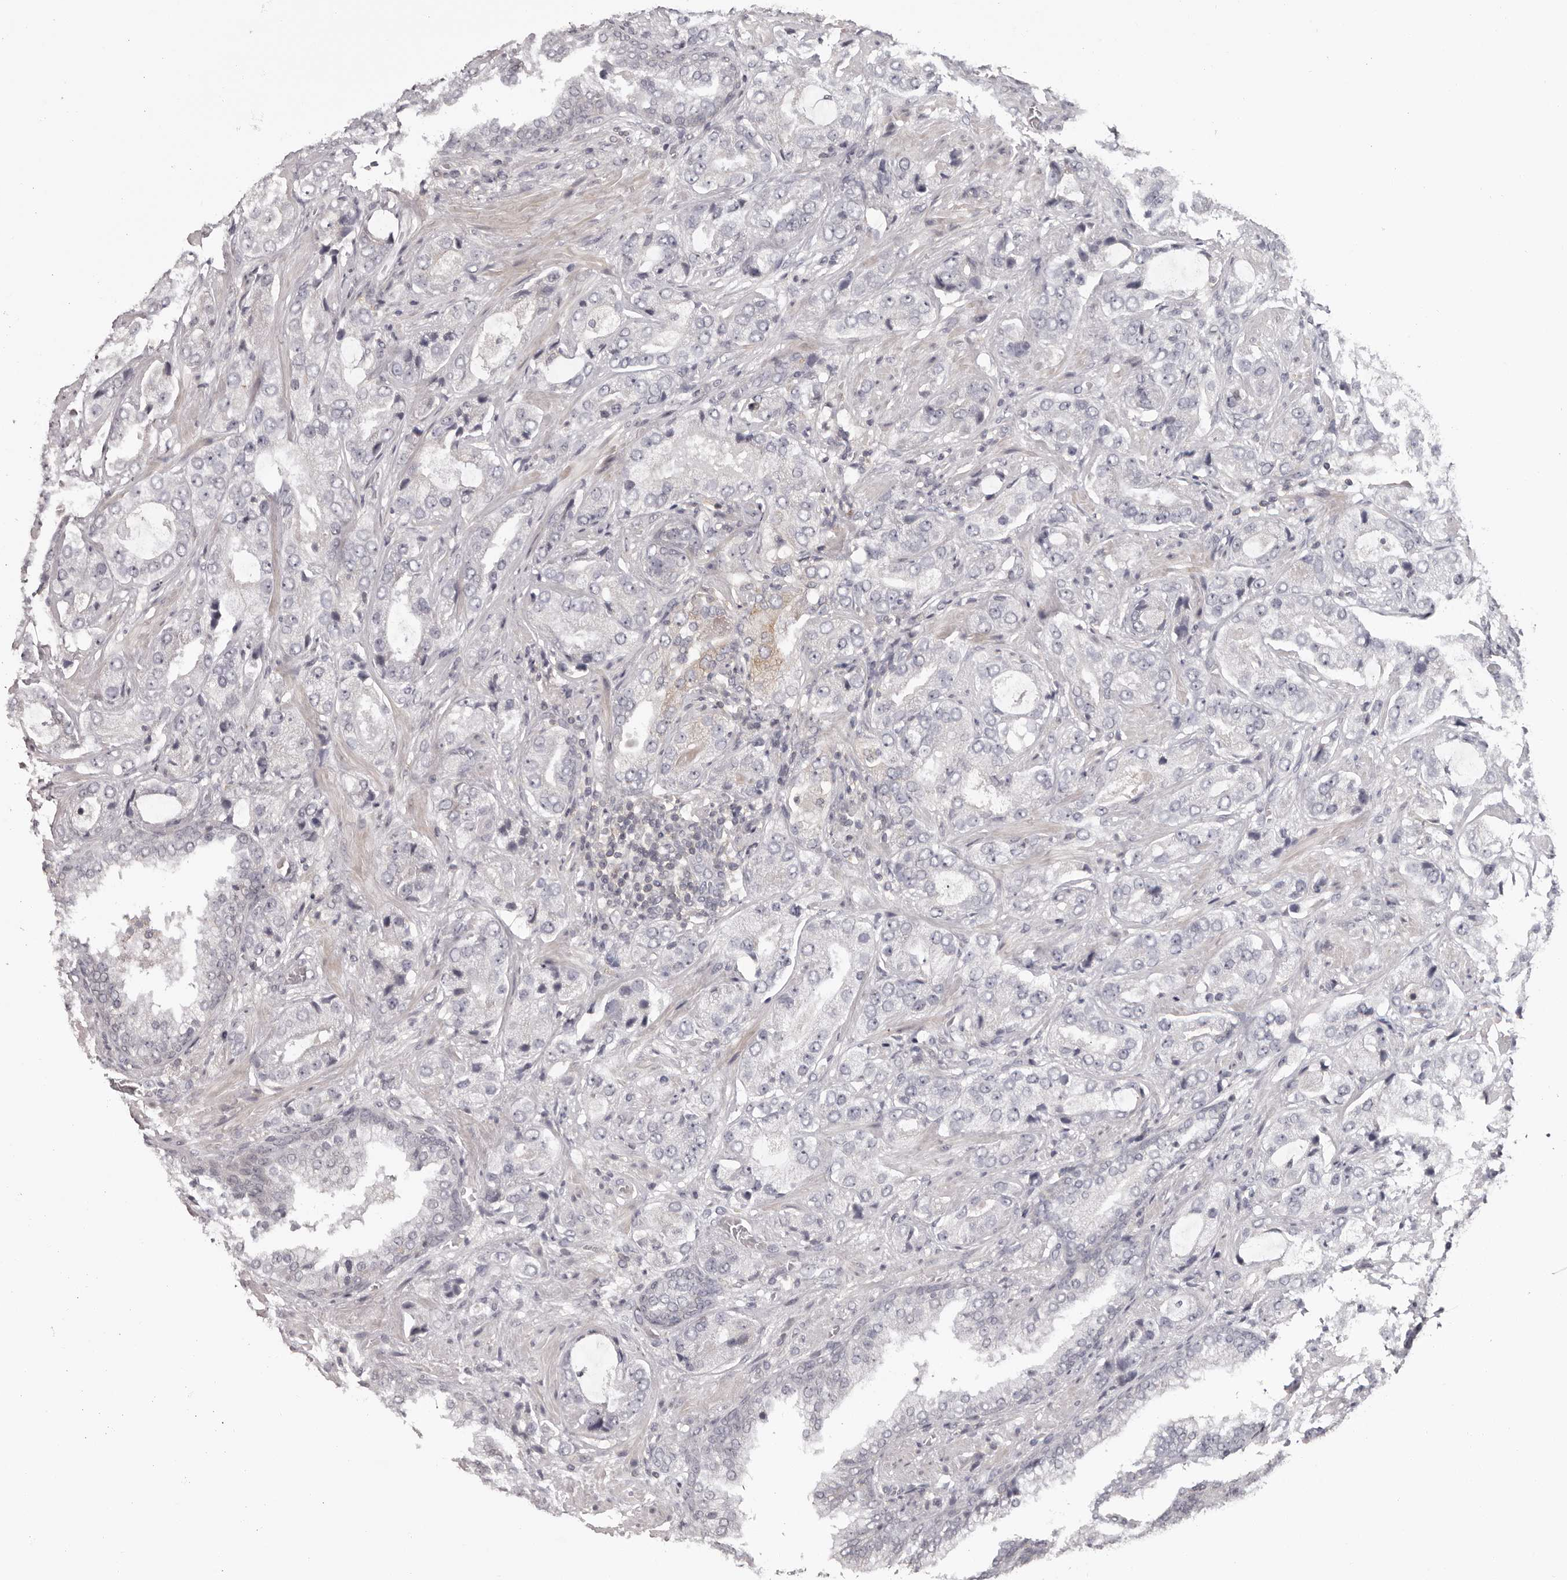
{"staining": {"intensity": "negative", "quantity": "none", "location": "none"}, "tissue": "prostate cancer", "cell_type": "Tumor cells", "image_type": "cancer", "snomed": [{"axis": "morphology", "description": "Normal tissue, NOS"}, {"axis": "morphology", "description": "Adenocarcinoma, High grade"}, {"axis": "topography", "description": "Prostate"}, {"axis": "topography", "description": "Peripheral nerve tissue"}], "caption": "High magnification brightfield microscopy of prostate cancer stained with DAB (3,3'-diaminobenzidine) (brown) and counterstained with hematoxylin (blue): tumor cells show no significant positivity.", "gene": "ANKRD44", "patient": {"sex": "male", "age": 59}}